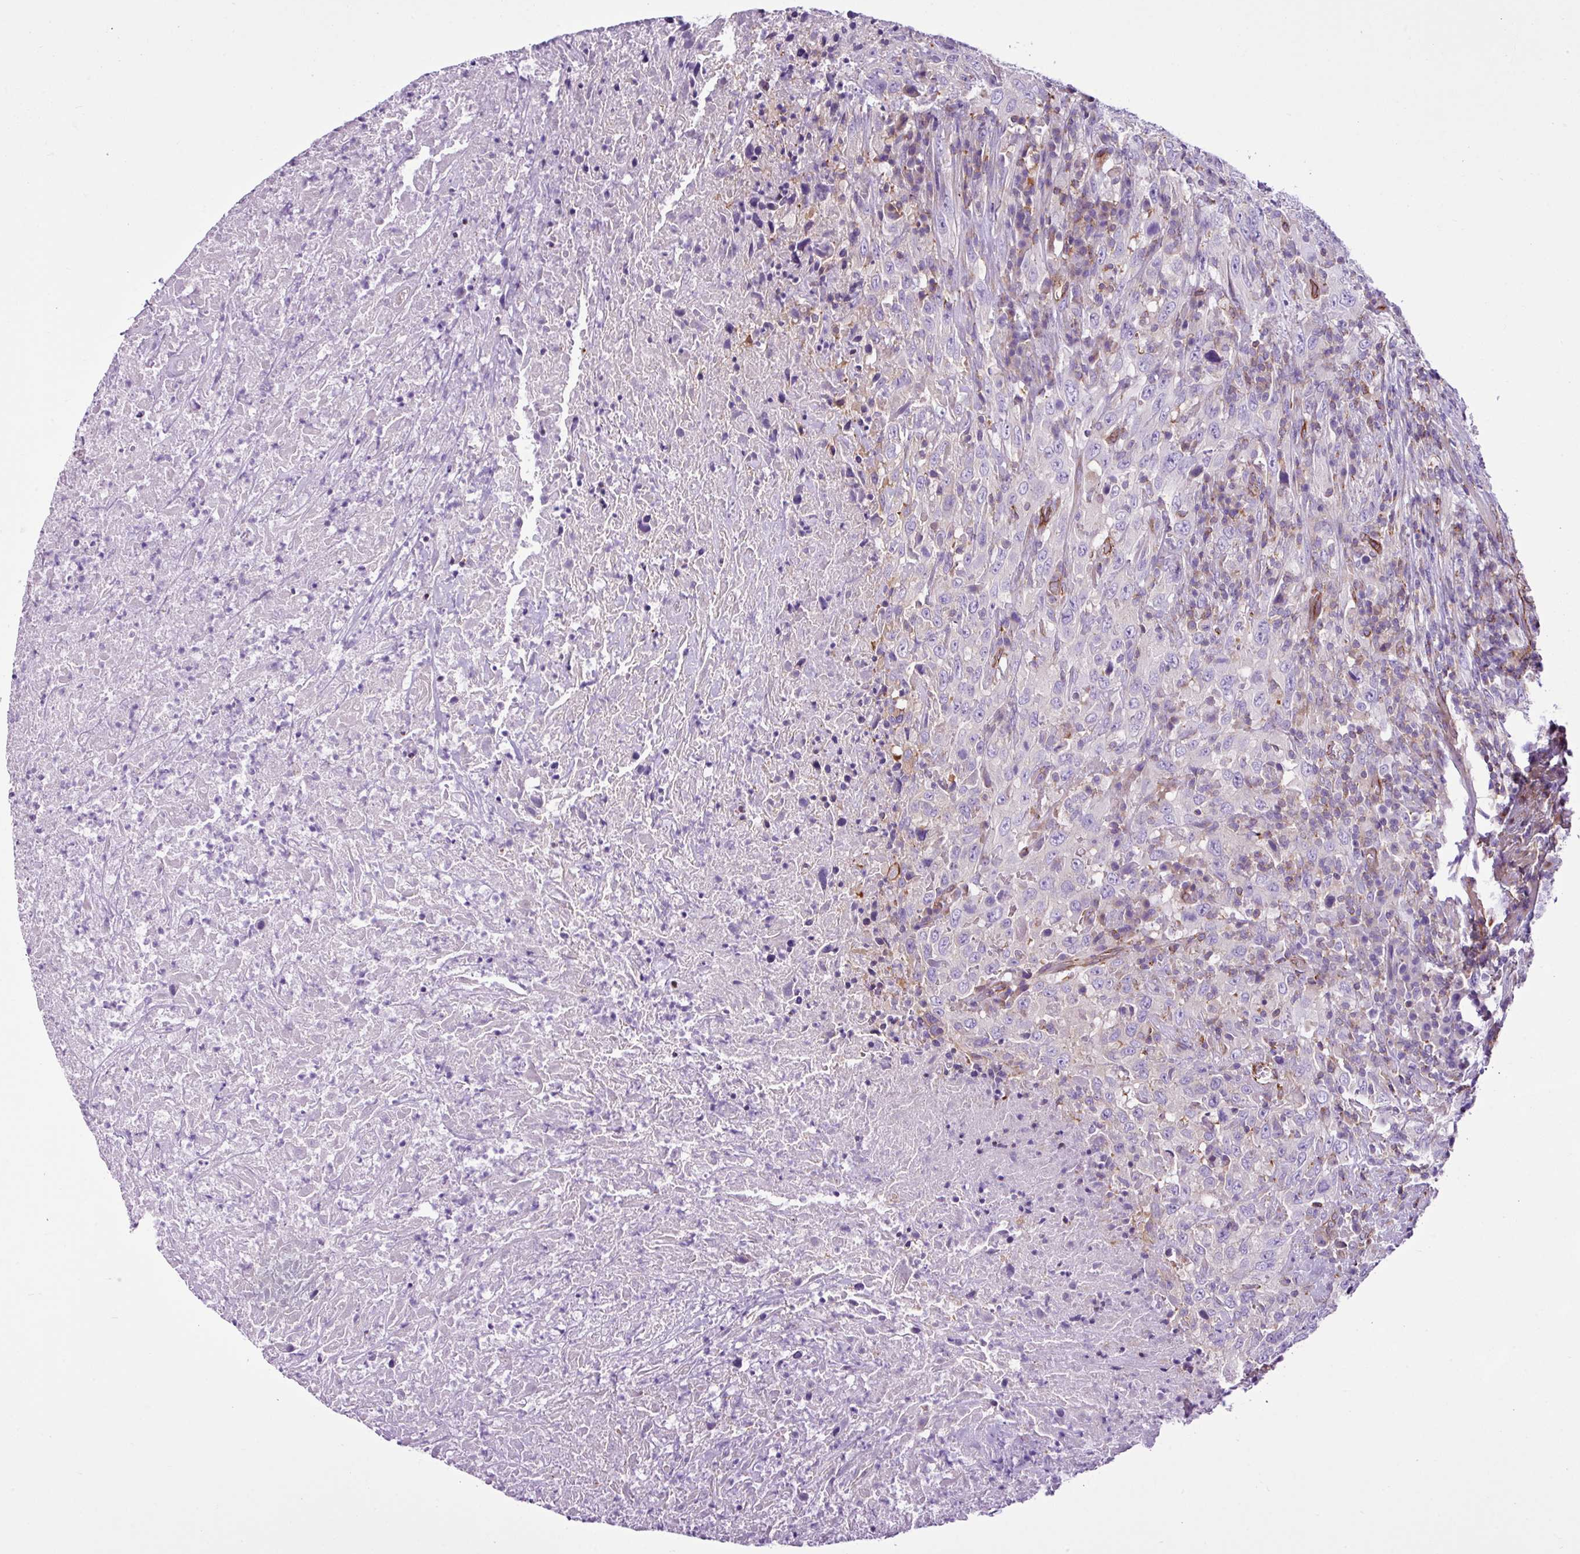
{"staining": {"intensity": "negative", "quantity": "none", "location": "none"}, "tissue": "urothelial cancer", "cell_type": "Tumor cells", "image_type": "cancer", "snomed": [{"axis": "morphology", "description": "Urothelial carcinoma, High grade"}, {"axis": "topography", "description": "Urinary bladder"}], "caption": "Tumor cells are negative for protein expression in human urothelial carcinoma (high-grade).", "gene": "EME2", "patient": {"sex": "male", "age": 61}}